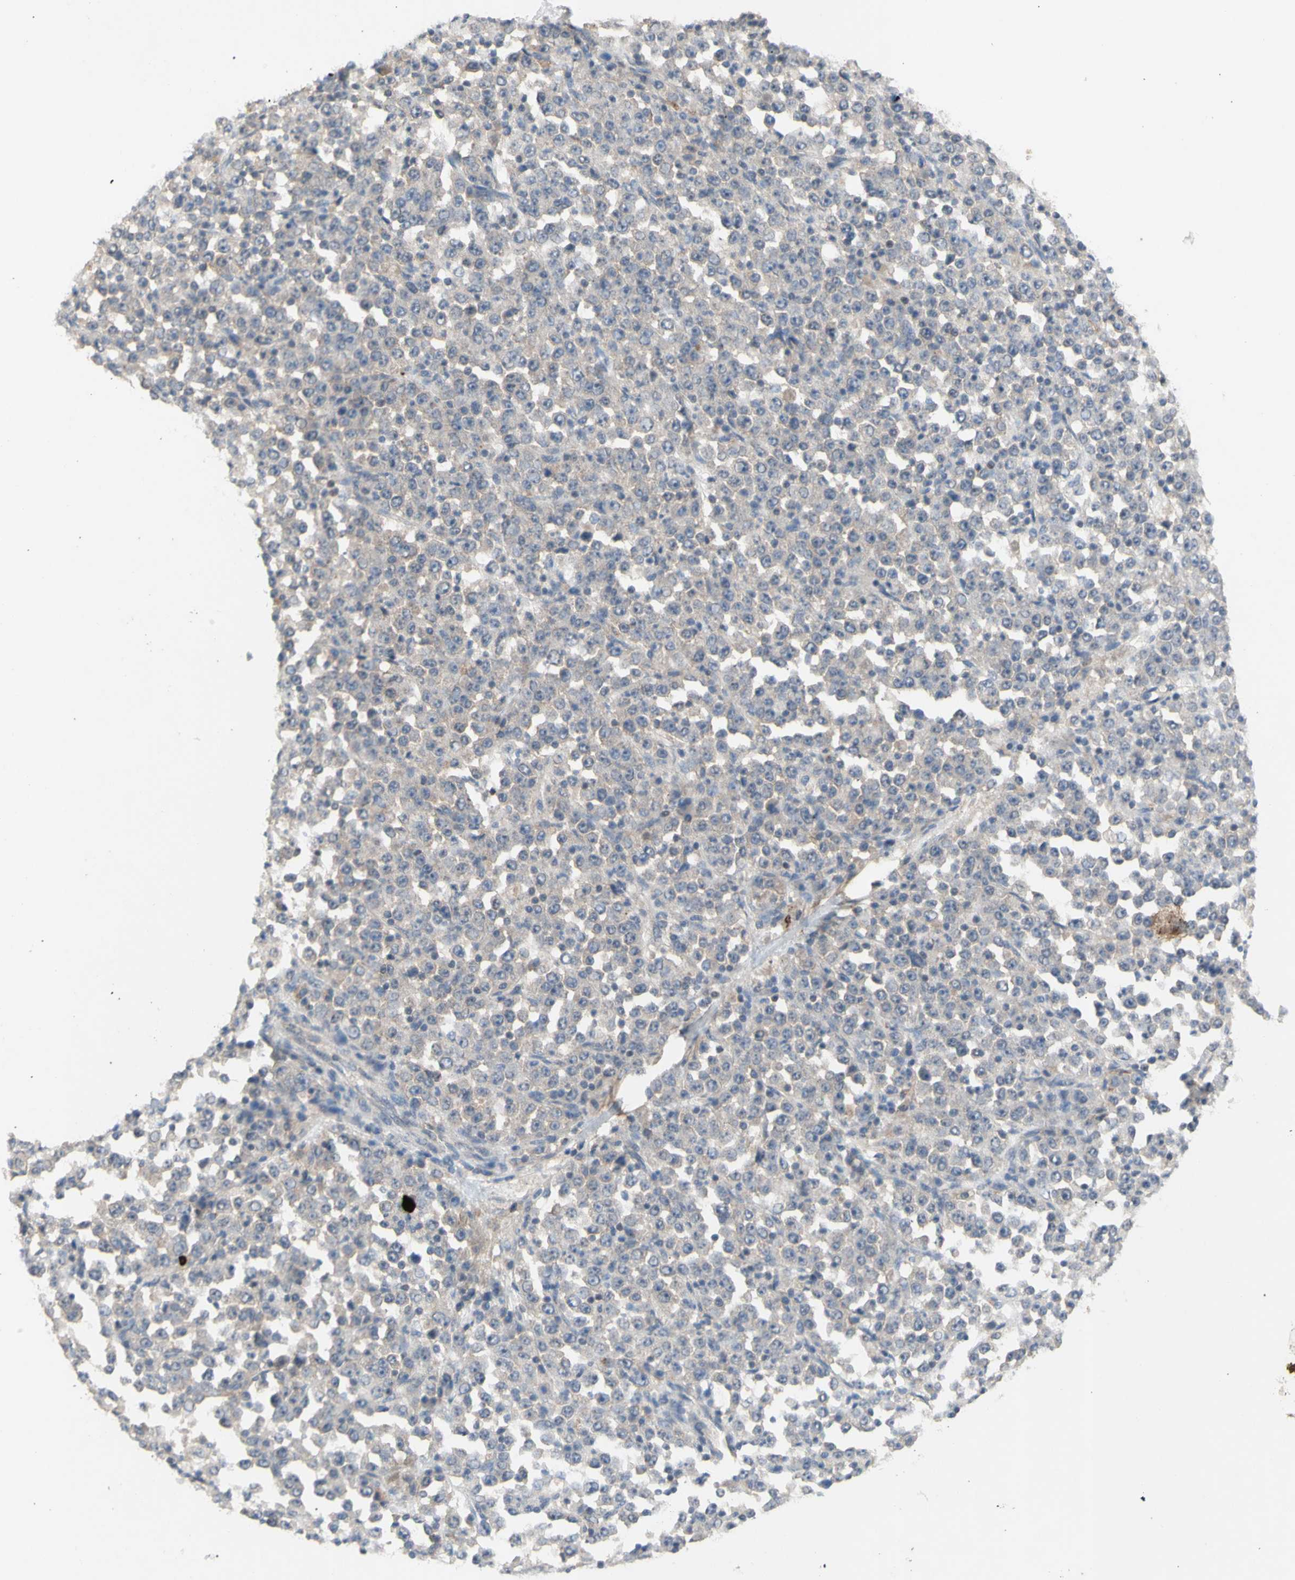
{"staining": {"intensity": "negative", "quantity": "none", "location": "none"}, "tissue": "stomach cancer", "cell_type": "Tumor cells", "image_type": "cancer", "snomed": [{"axis": "morphology", "description": "Normal tissue, NOS"}, {"axis": "morphology", "description": "Adenocarcinoma, NOS"}, {"axis": "topography", "description": "Stomach, upper"}, {"axis": "topography", "description": "Stomach"}], "caption": "Histopathology image shows no protein expression in tumor cells of stomach cancer (adenocarcinoma) tissue. (DAB (3,3'-diaminobenzidine) immunohistochemistry visualized using brightfield microscopy, high magnification).", "gene": "NLRP1", "patient": {"sex": "male", "age": 59}}